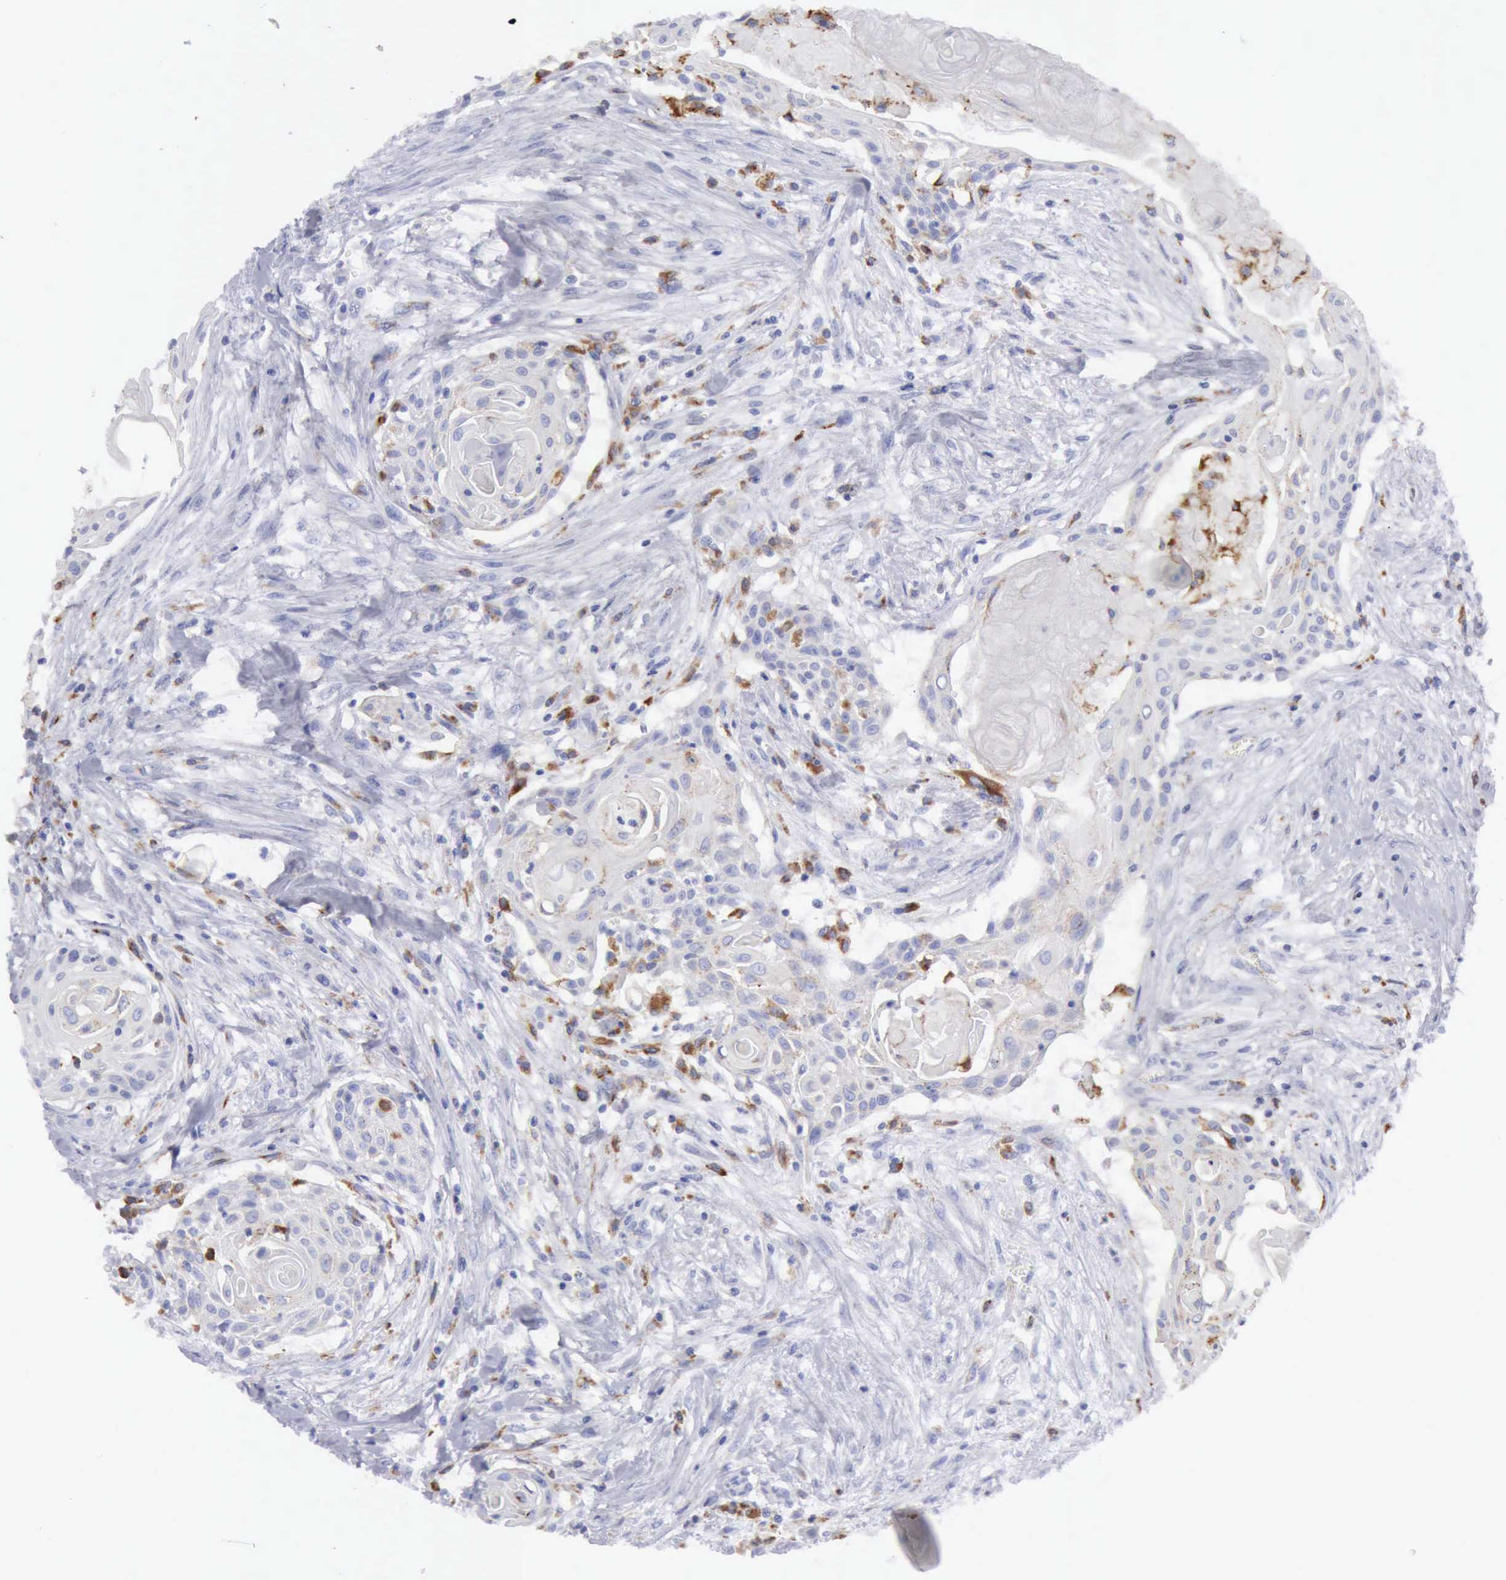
{"staining": {"intensity": "moderate", "quantity": "<25%", "location": "cytoplasmic/membranous"}, "tissue": "head and neck cancer", "cell_type": "Tumor cells", "image_type": "cancer", "snomed": [{"axis": "morphology", "description": "Squamous cell carcinoma, NOS"}, {"axis": "morphology", "description": "Squamous cell carcinoma, metastatic, NOS"}, {"axis": "topography", "description": "Lymph node"}, {"axis": "topography", "description": "Salivary gland"}, {"axis": "topography", "description": "Head-Neck"}], "caption": "Protein analysis of head and neck cancer (metastatic squamous cell carcinoma) tissue shows moderate cytoplasmic/membranous expression in approximately <25% of tumor cells.", "gene": "CTSS", "patient": {"sex": "female", "age": 74}}